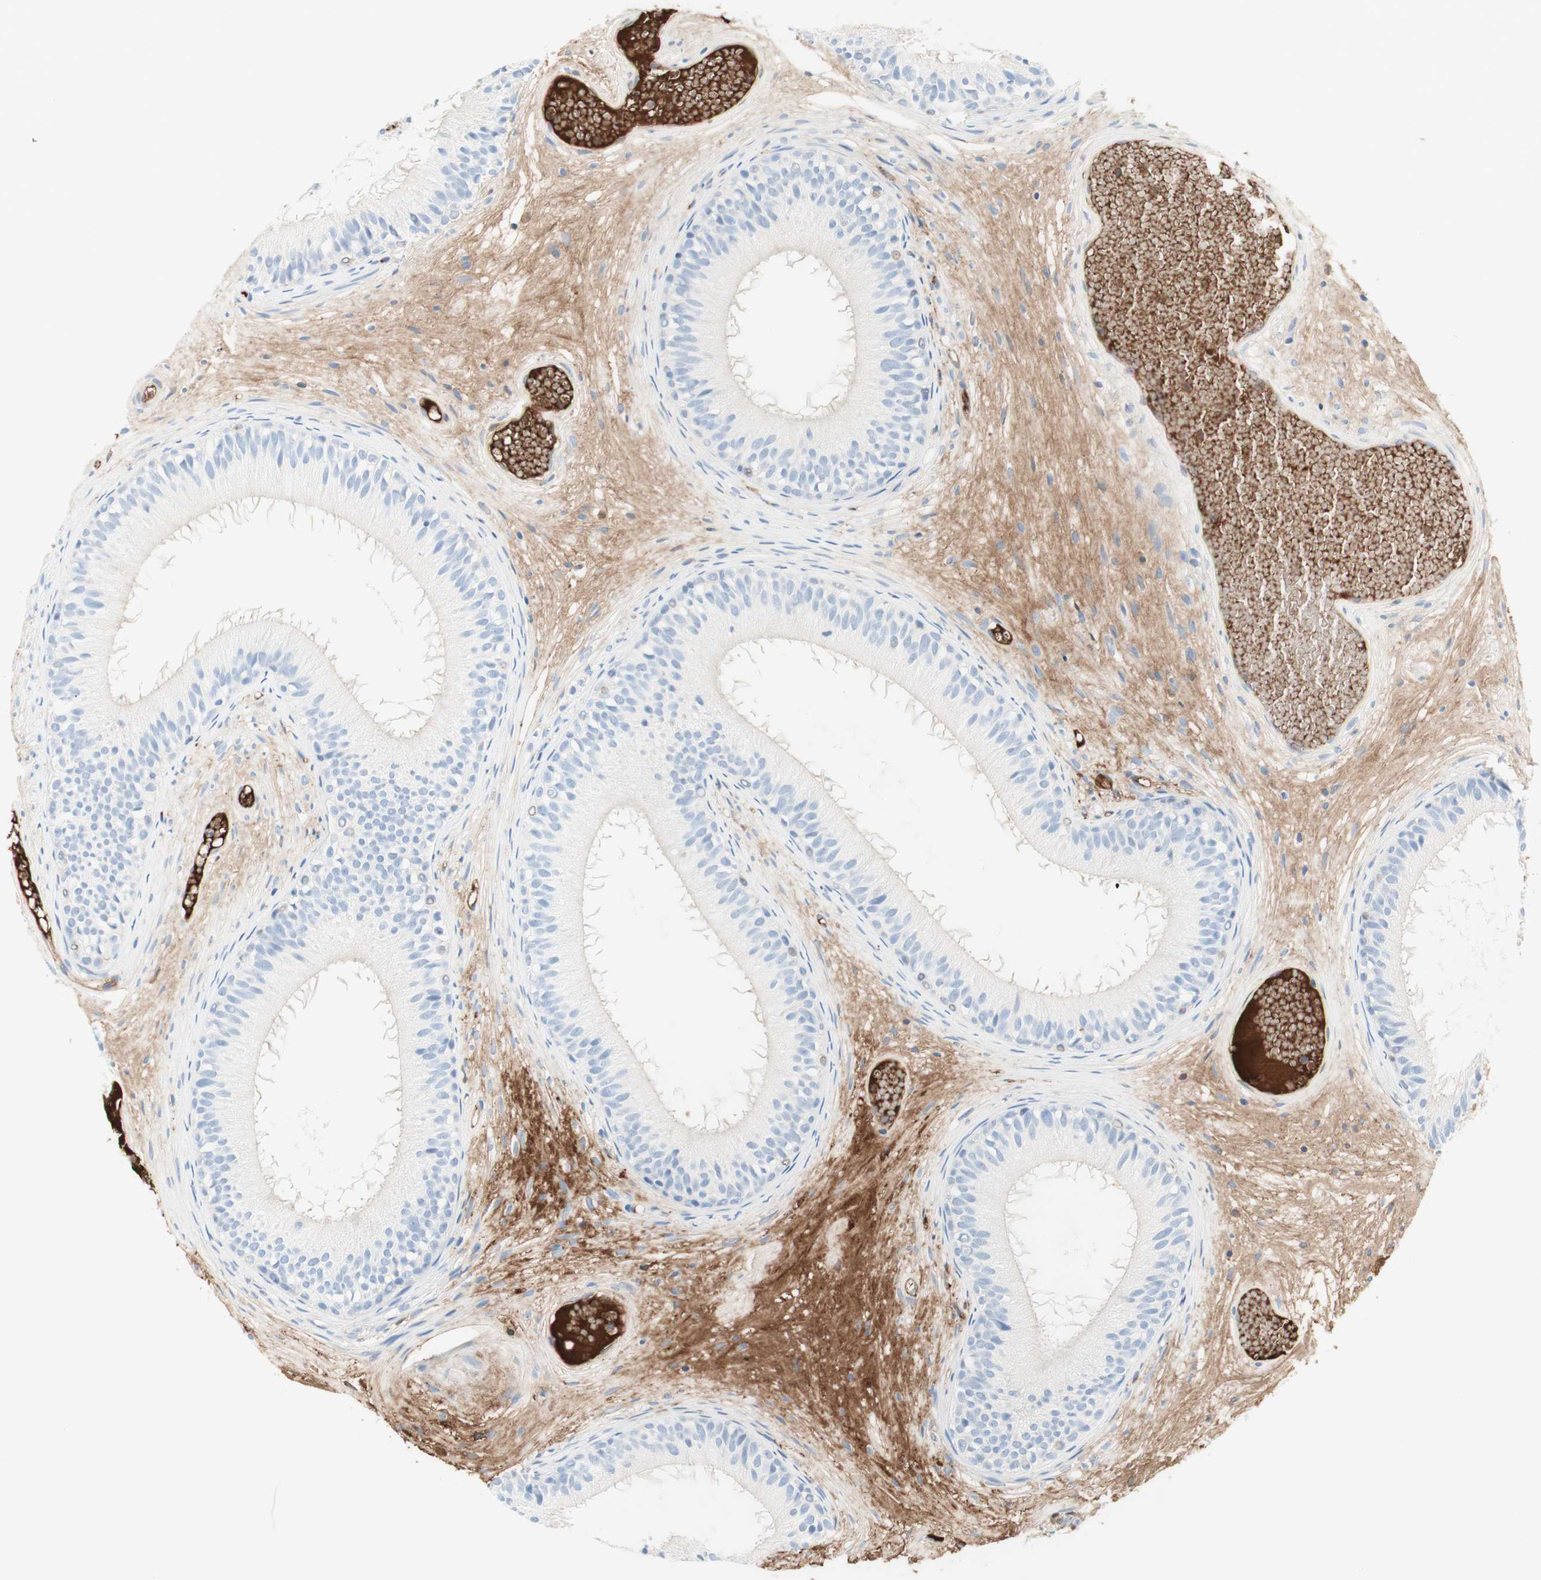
{"staining": {"intensity": "negative", "quantity": "none", "location": "none"}, "tissue": "epididymis", "cell_type": "Glandular cells", "image_type": "normal", "snomed": [{"axis": "morphology", "description": "Normal tissue, NOS"}, {"axis": "morphology", "description": "Atrophy, NOS"}, {"axis": "topography", "description": "Testis"}, {"axis": "topography", "description": "Epididymis"}], "caption": "Photomicrograph shows no protein positivity in glandular cells of unremarkable epididymis. (DAB immunohistochemistry (IHC) with hematoxylin counter stain).", "gene": "KNG1", "patient": {"sex": "male", "age": 18}}